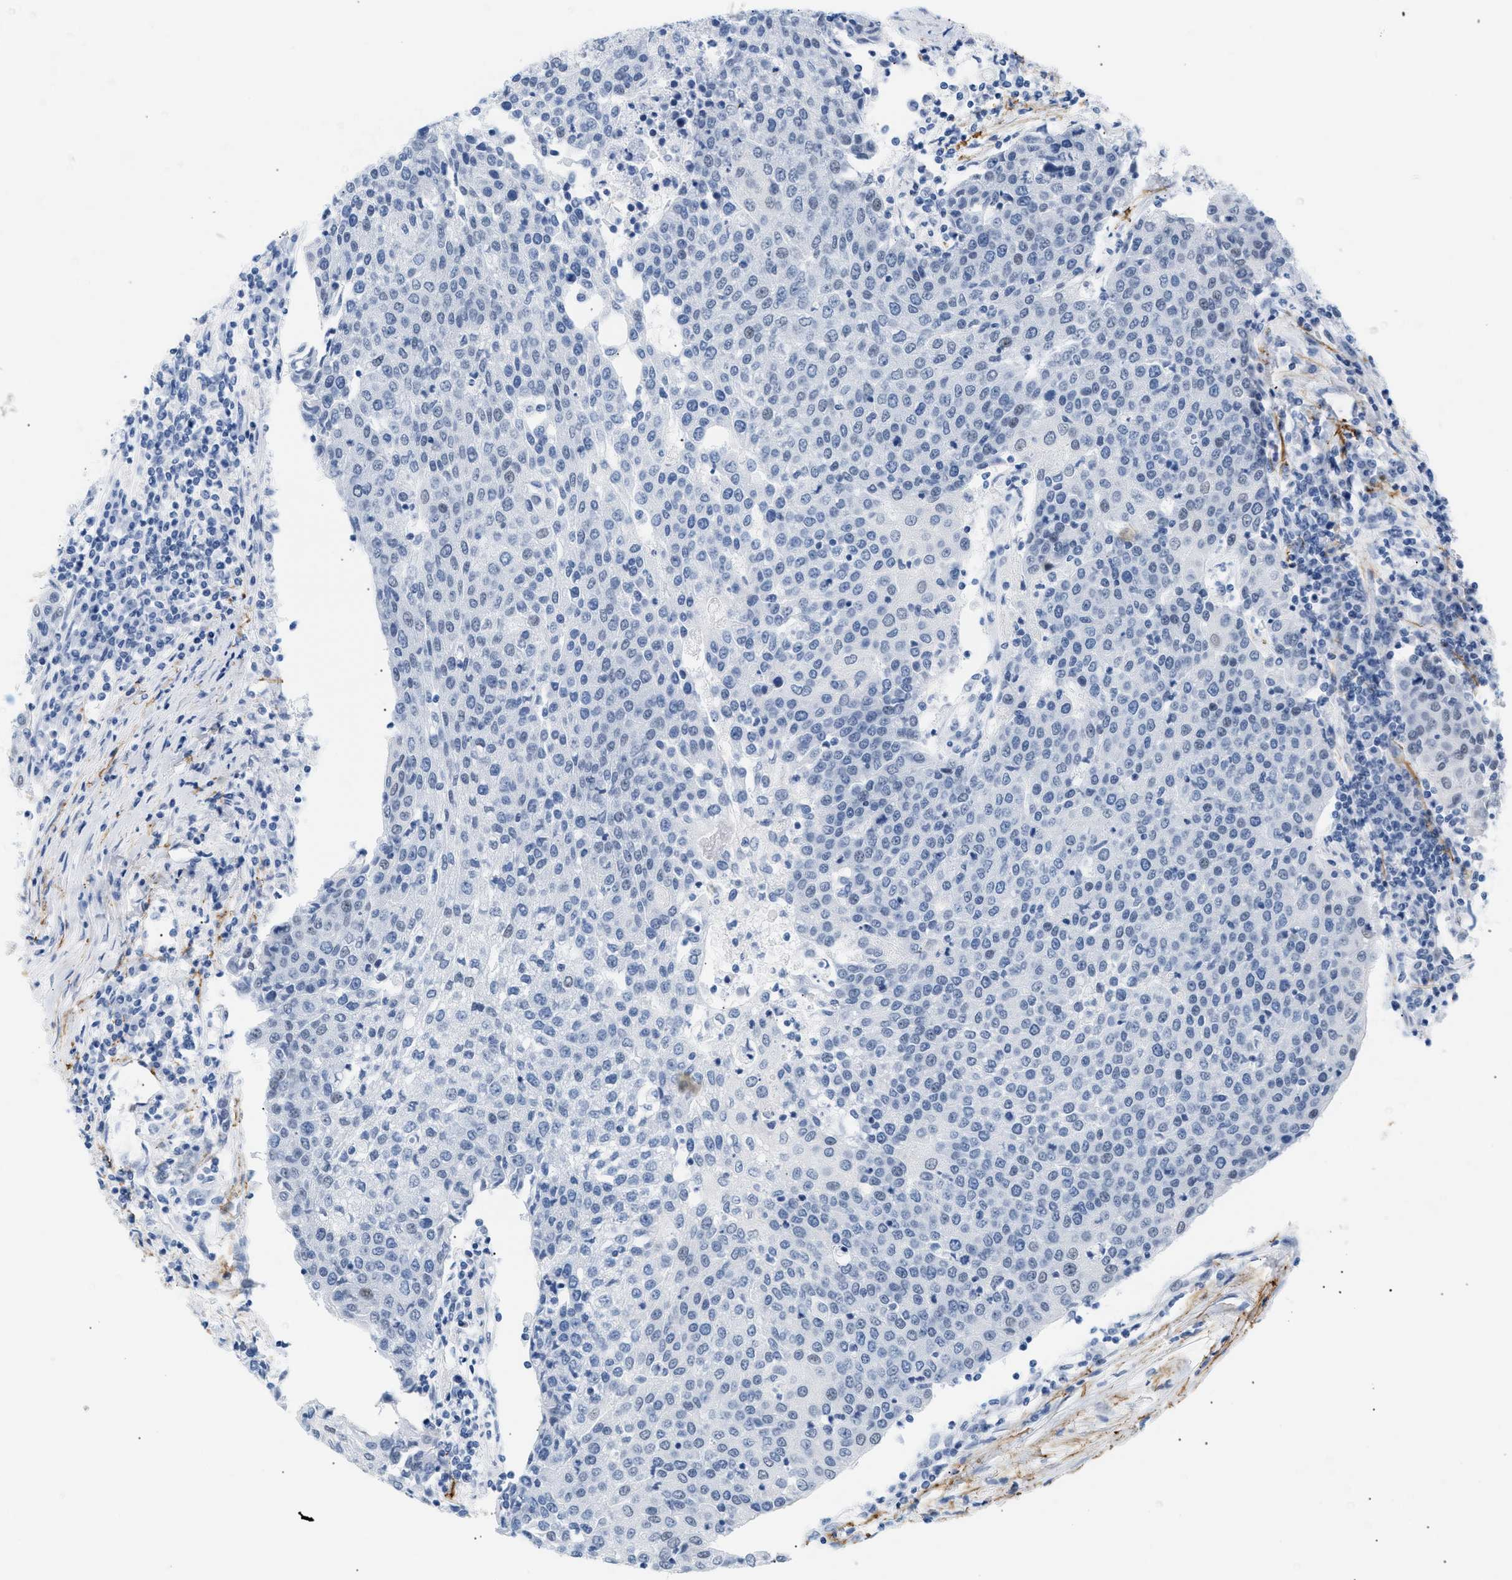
{"staining": {"intensity": "negative", "quantity": "none", "location": "none"}, "tissue": "urothelial cancer", "cell_type": "Tumor cells", "image_type": "cancer", "snomed": [{"axis": "morphology", "description": "Urothelial carcinoma, High grade"}, {"axis": "topography", "description": "Urinary bladder"}], "caption": "The immunohistochemistry (IHC) histopathology image has no significant positivity in tumor cells of urothelial carcinoma (high-grade) tissue.", "gene": "ELN", "patient": {"sex": "female", "age": 85}}